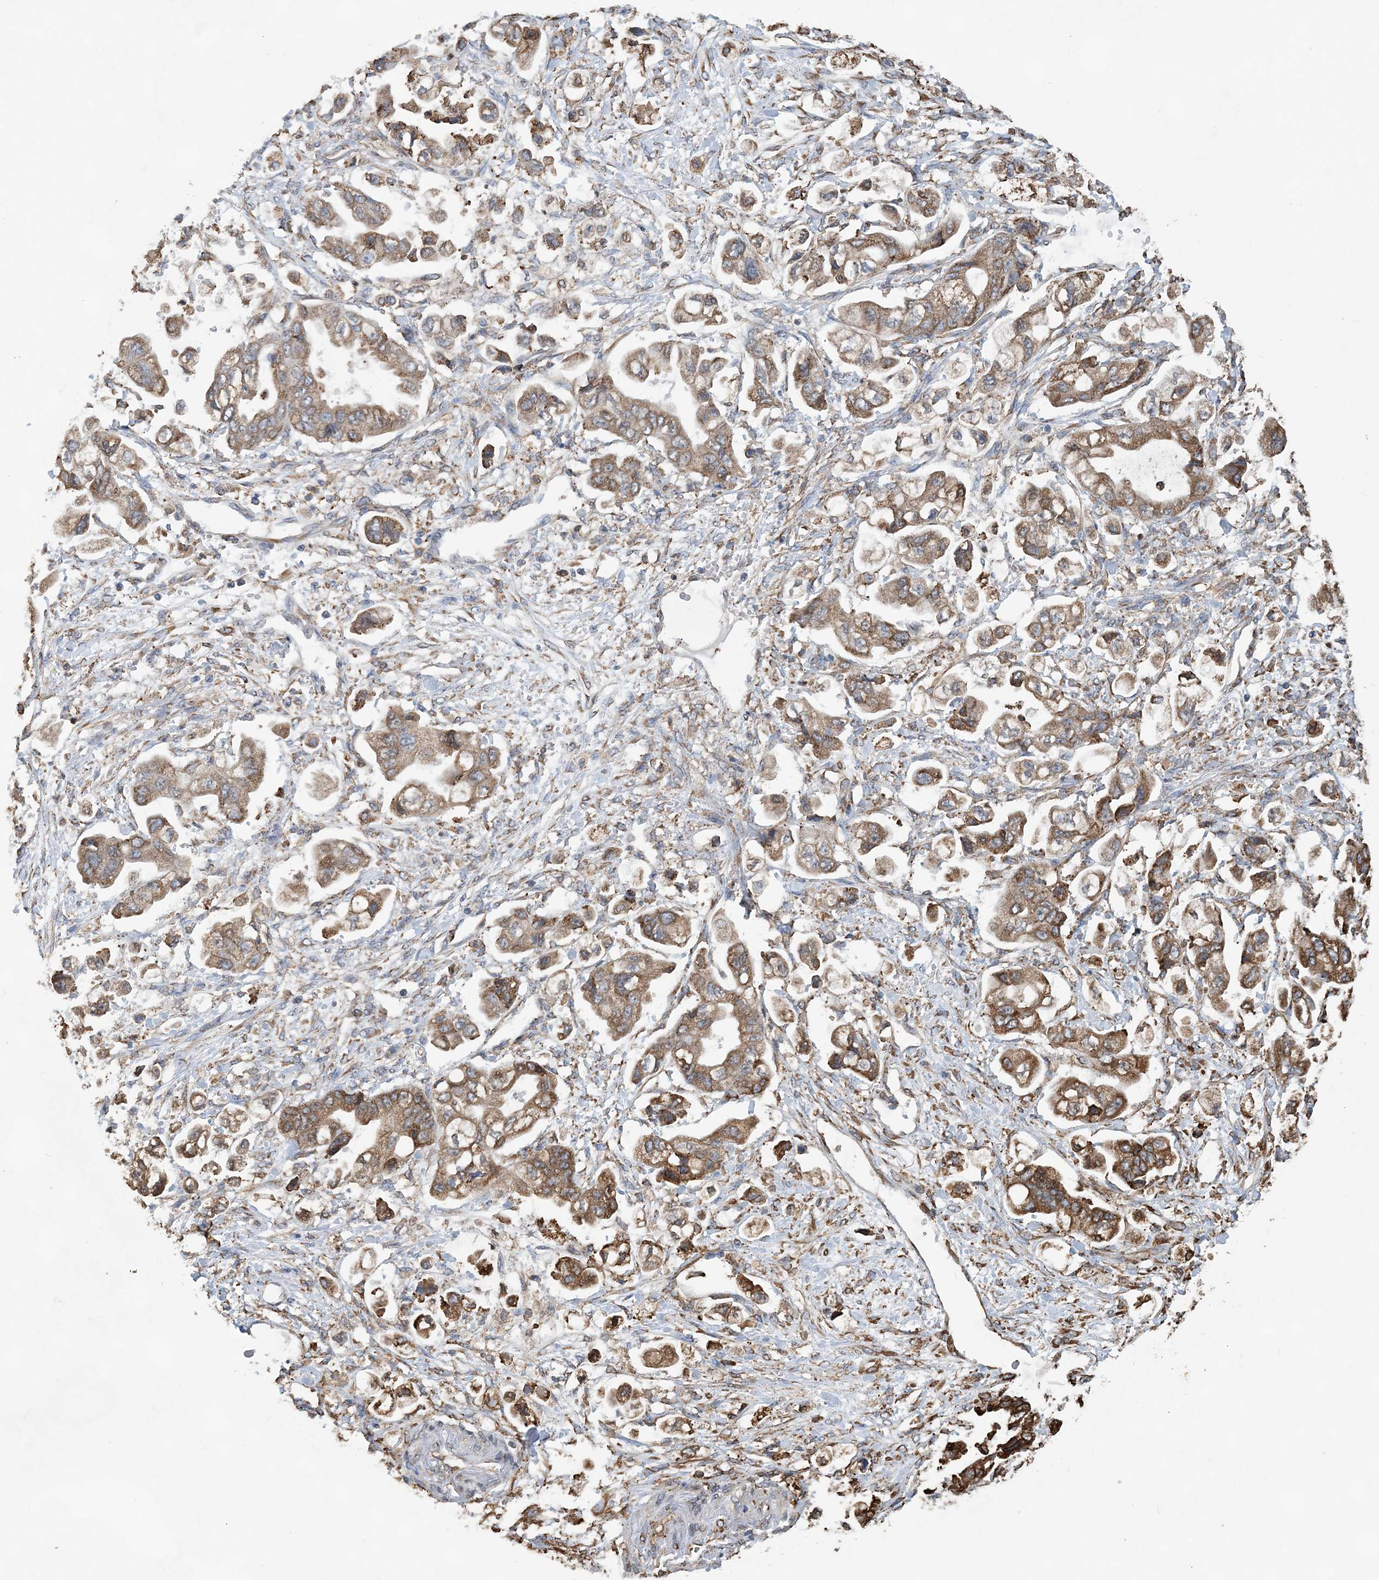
{"staining": {"intensity": "moderate", "quantity": ">75%", "location": "cytoplasmic/membranous"}, "tissue": "stomach cancer", "cell_type": "Tumor cells", "image_type": "cancer", "snomed": [{"axis": "morphology", "description": "Adenocarcinoma, NOS"}, {"axis": "topography", "description": "Stomach"}], "caption": "The histopathology image demonstrates immunohistochemical staining of adenocarcinoma (stomach). There is moderate cytoplasmic/membranous staining is present in approximately >75% of tumor cells. The protein is shown in brown color, while the nuclei are stained blue.", "gene": "WDR12", "patient": {"sex": "male", "age": 62}}